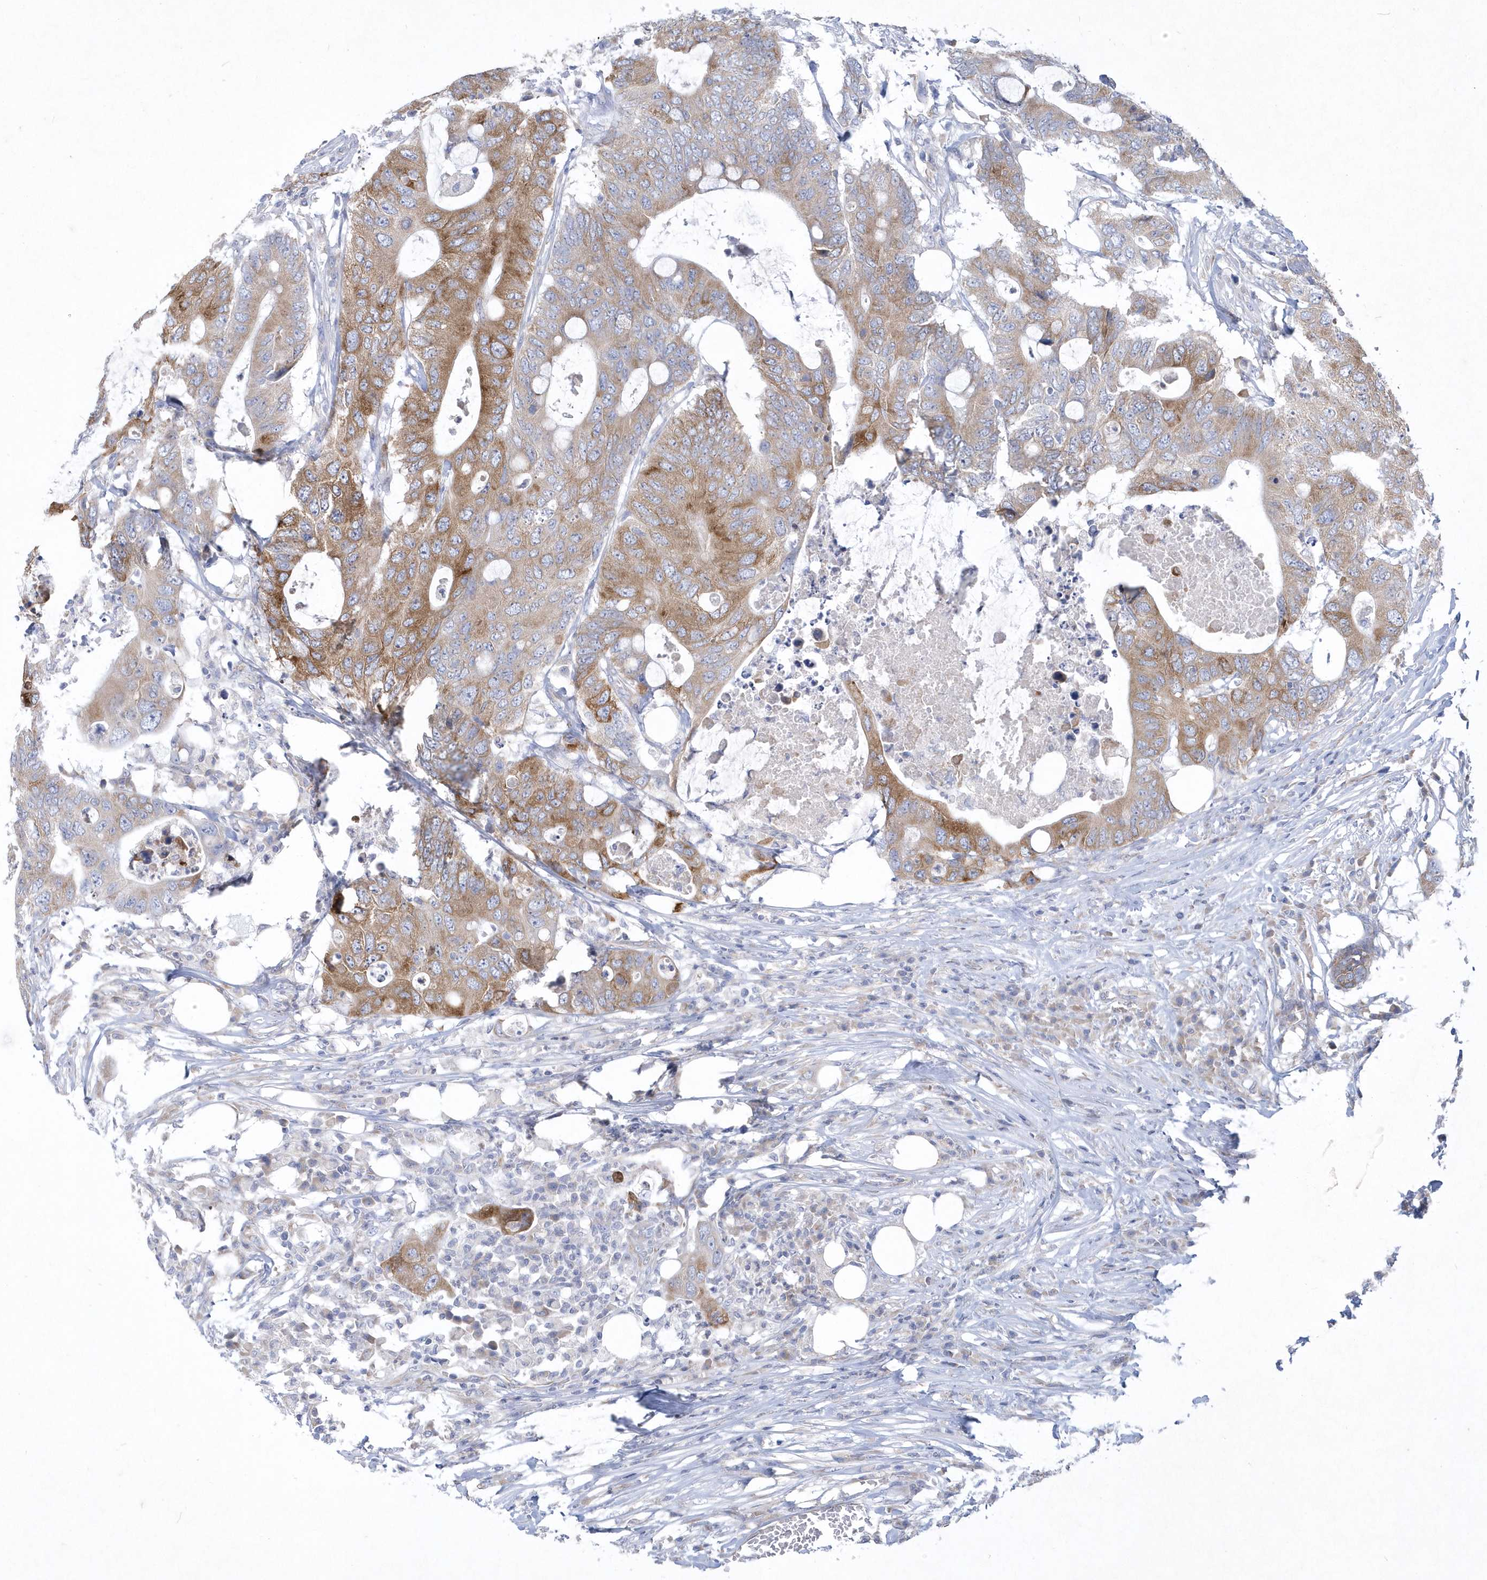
{"staining": {"intensity": "moderate", "quantity": ">75%", "location": "cytoplasmic/membranous"}, "tissue": "colorectal cancer", "cell_type": "Tumor cells", "image_type": "cancer", "snomed": [{"axis": "morphology", "description": "Adenocarcinoma, NOS"}, {"axis": "topography", "description": "Colon"}], "caption": "Protein expression analysis of colorectal adenocarcinoma demonstrates moderate cytoplasmic/membranous staining in about >75% of tumor cells.", "gene": "DGAT1", "patient": {"sex": "male", "age": 71}}